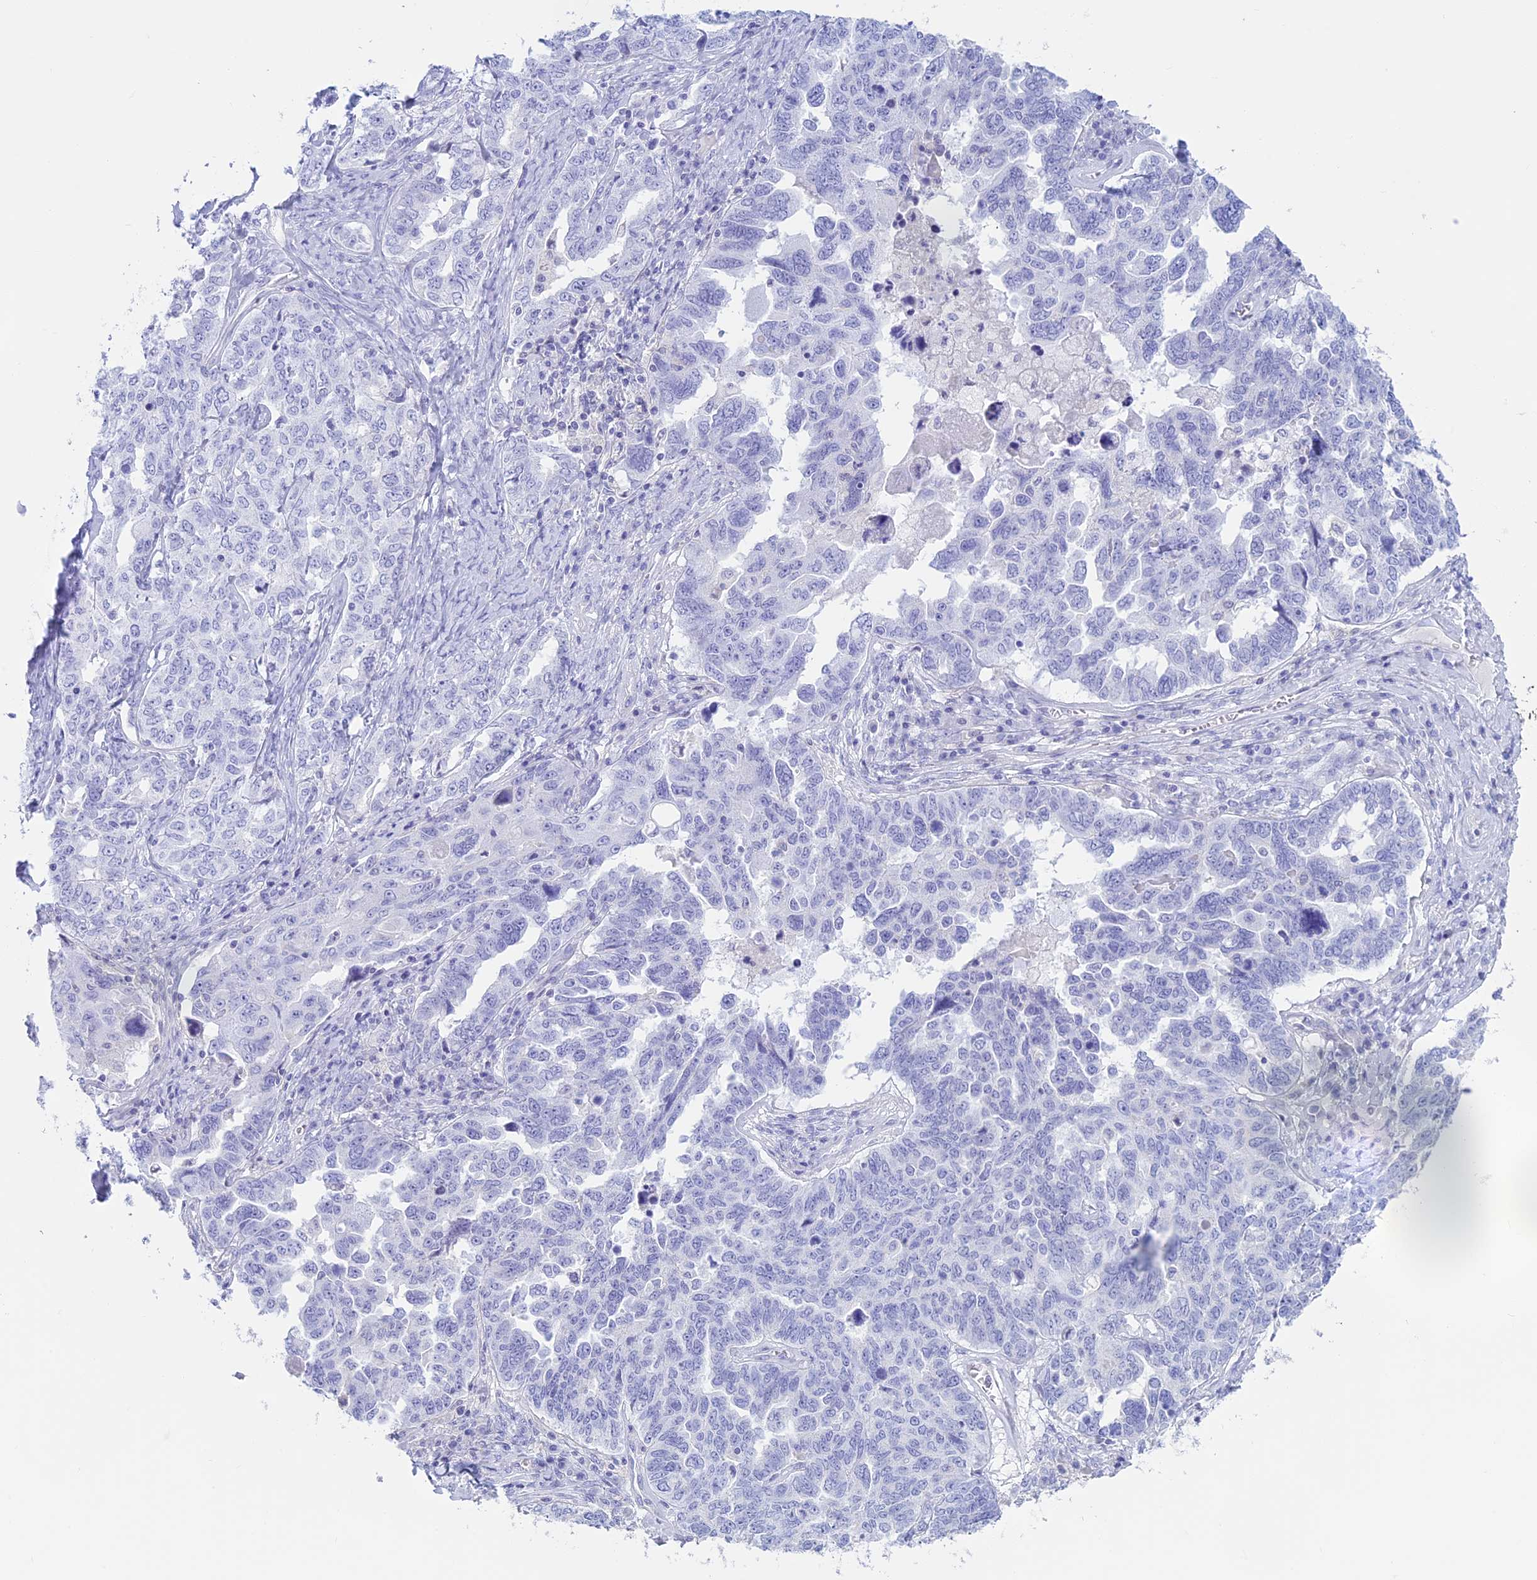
{"staining": {"intensity": "negative", "quantity": "none", "location": "none"}, "tissue": "ovarian cancer", "cell_type": "Tumor cells", "image_type": "cancer", "snomed": [{"axis": "morphology", "description": "Carcinoma, endometroid"}, {"axis": "topography", "description": "Ovary"}], "caption": "The photomicrograph displays no staining of tumor cells in ovarian cancer.", "gene": "RP1", "patient": {"sex": "female", "age": 62}}